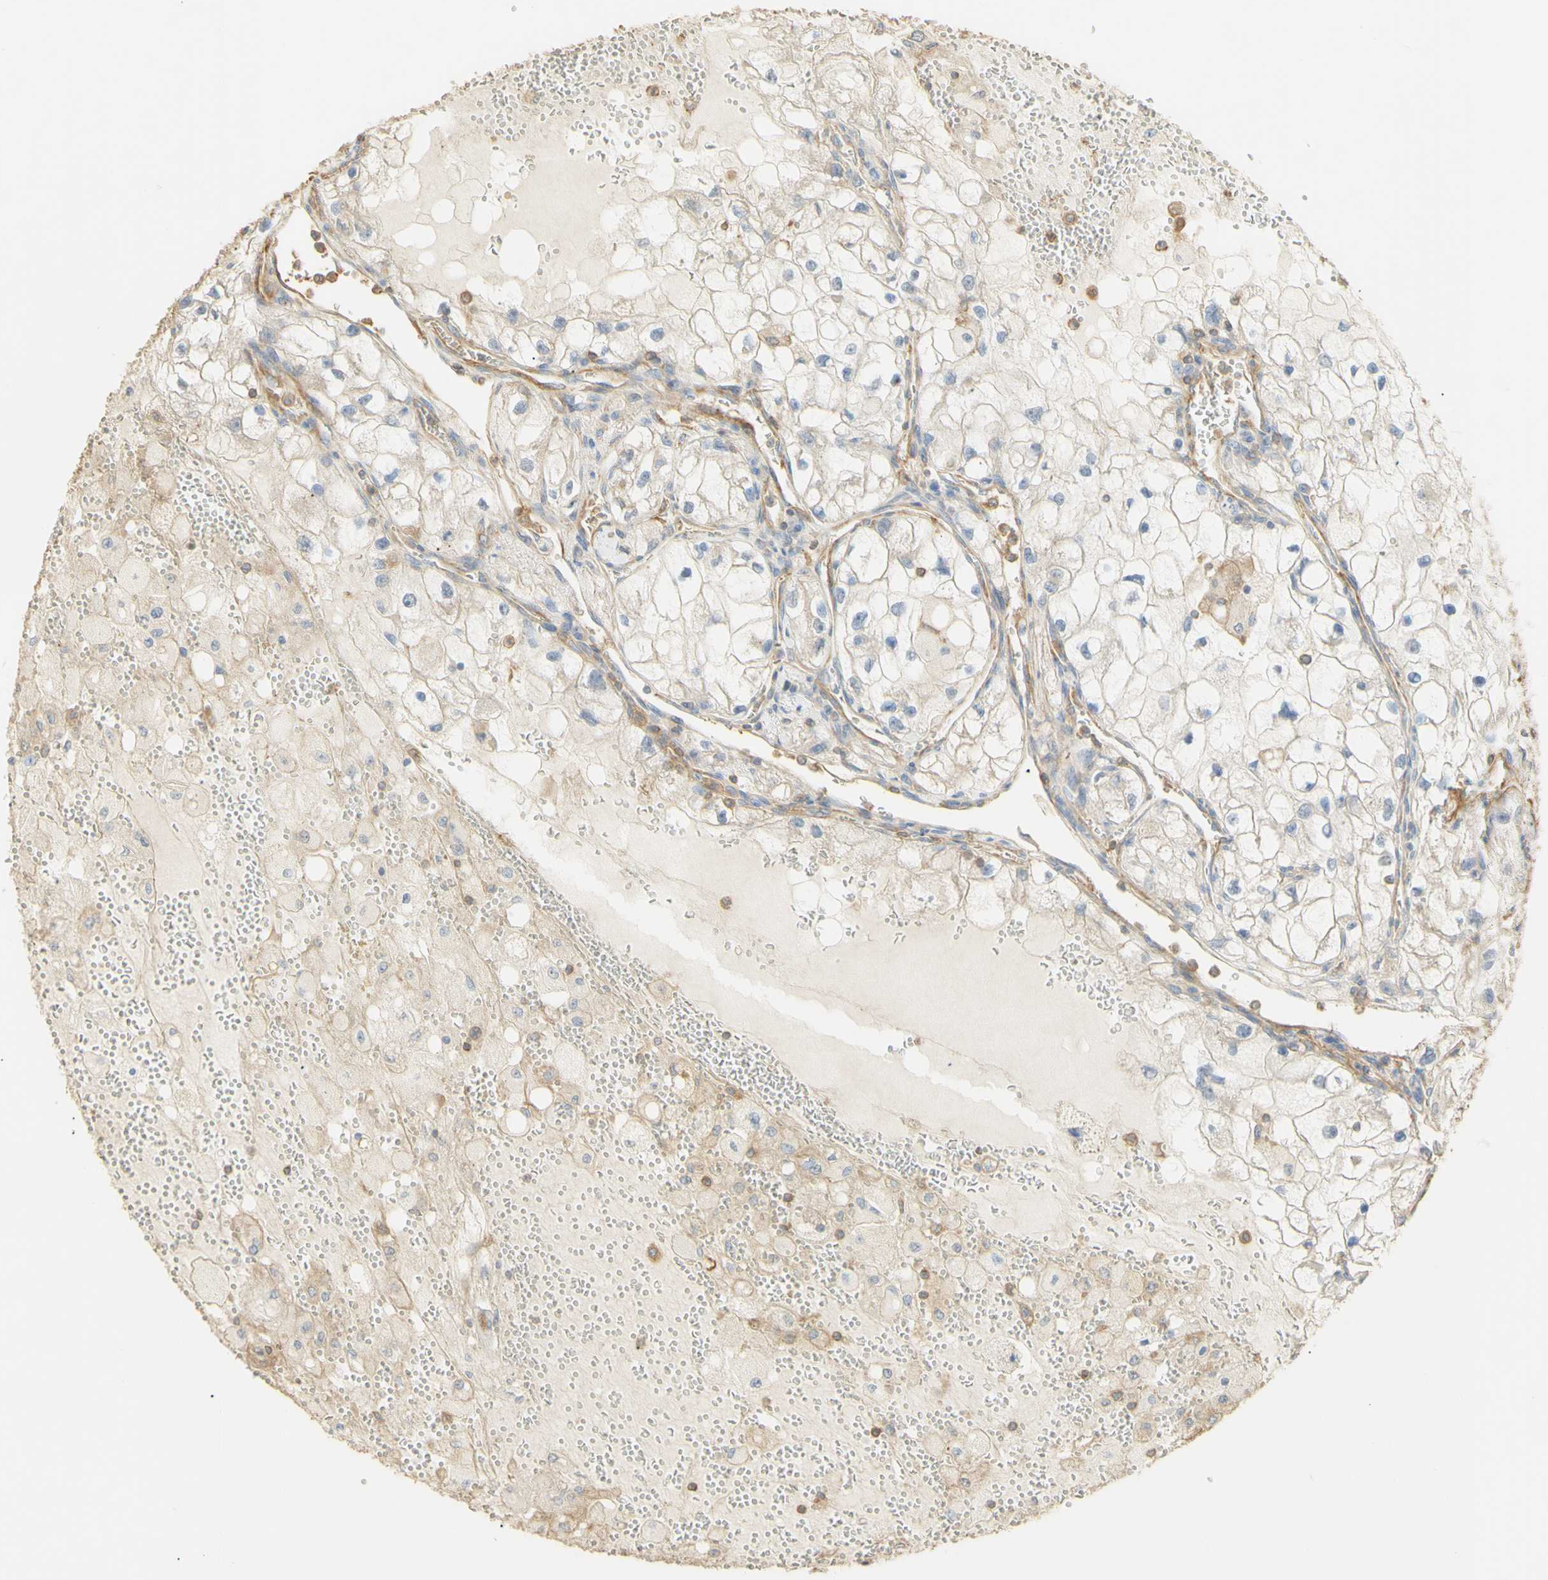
{"staining": {"intensity": "negative", "quantity": "none", "location": "none"}, "tissue": "renal cancer", "cell_type": "Tumor cells", "image_type": "cancer", "snomed": [{"axis": "morphology", "description": "Adenocarcinoma, NOS"}, {"axis": "topography", "description": "Kidney"}], "caption": "IHC micrograph of human adenocarcinoma (renal) stained for a protein (brown), which exhibits no positivity in tumor cells.", "gene": "KCNE4", "patient": {"sex": "female", "age": 70}}